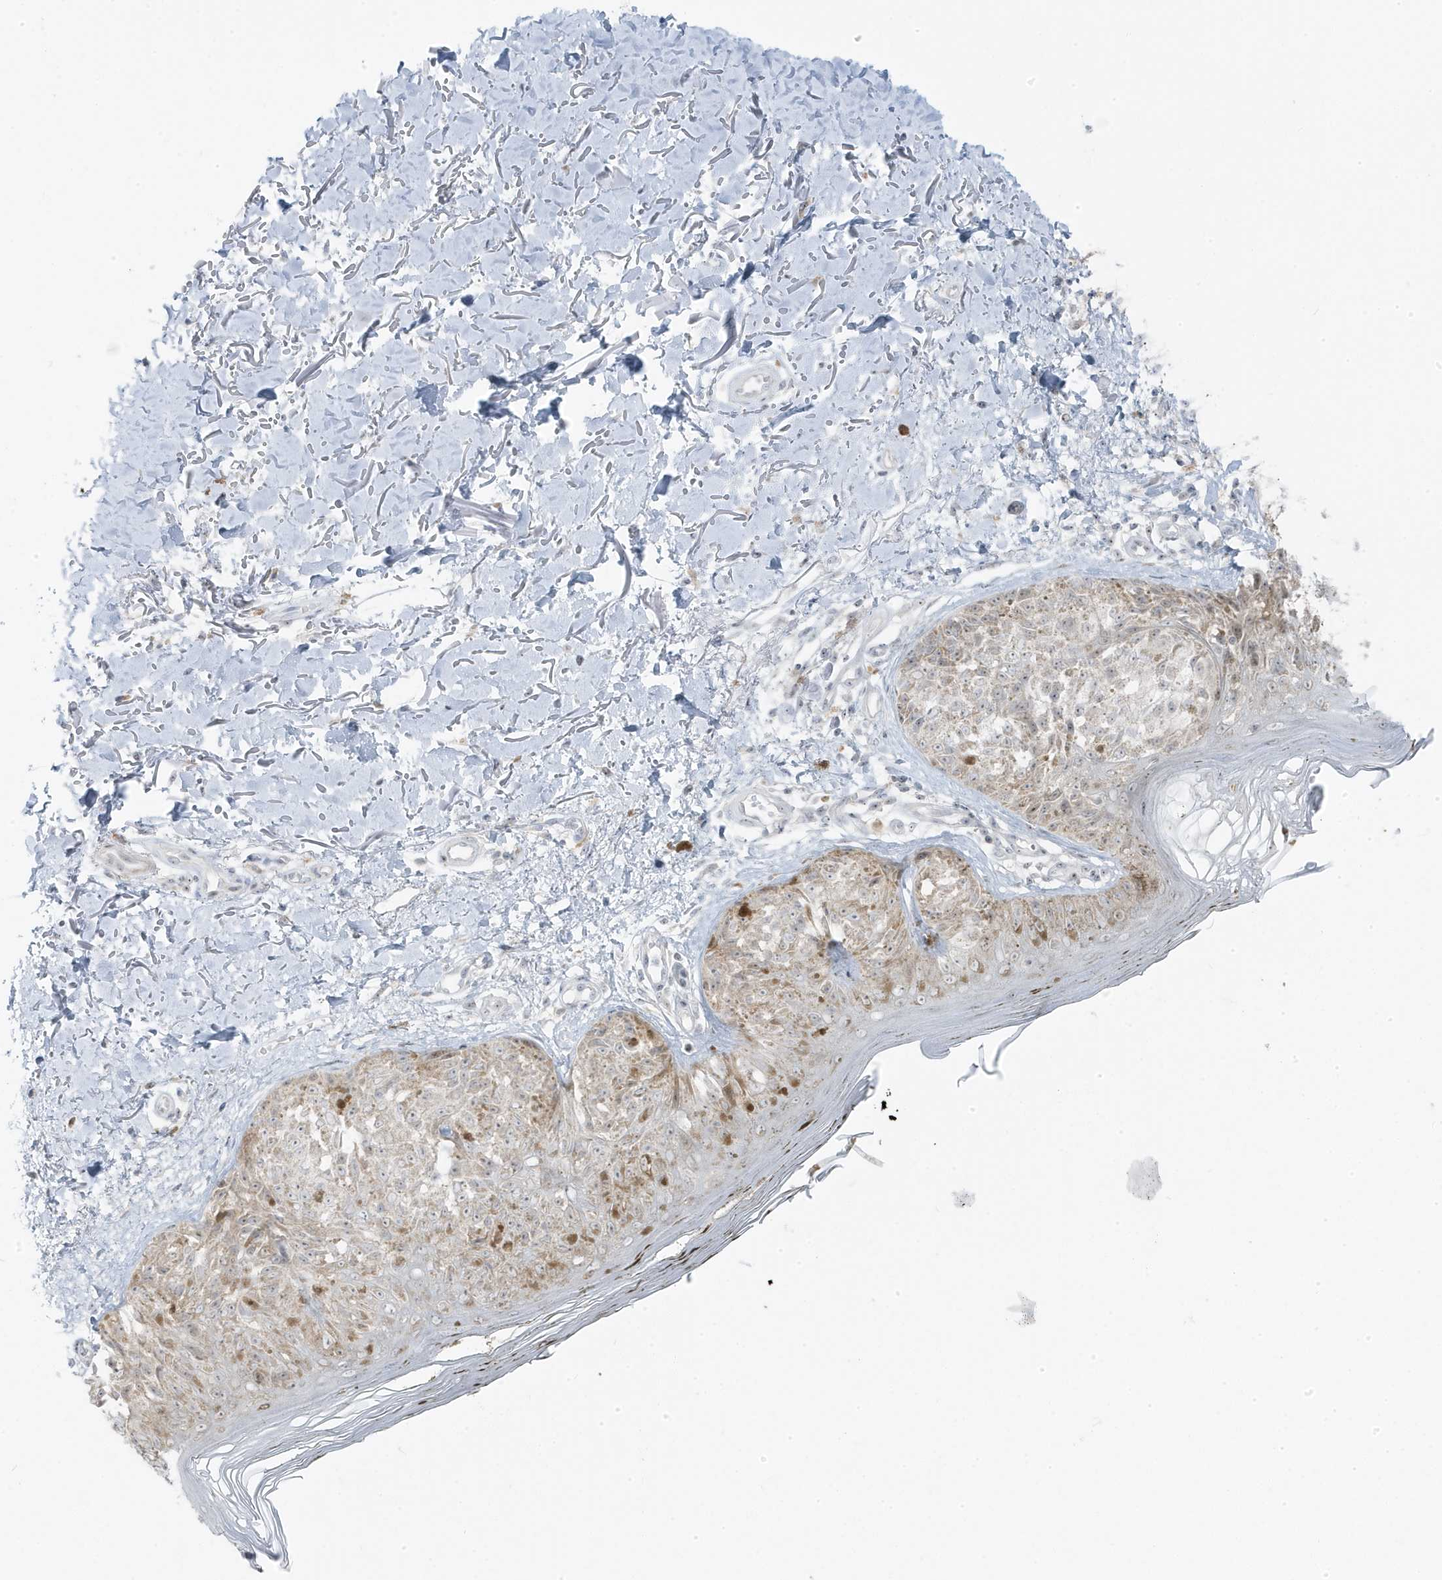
{"staining": {"intensity": "weak", "quantity": "<25%", "location": "cytoplasmic/membranous"}, "tissue": "melanoma", "cell_type": "Tumor cells", "image_type": "cancer", "snomed": [{"axis": "morphology", "description": "Malignant melanoma, NOS"}, {"axis": "topography", "description": "Skin"}], "caption": "High power microscopy histopathology image of an immunohistochemistry micrograph of melanoma, revealing no significant positivity in tumor cells.", "gene": "TSEN15", "patient": {"sex": "female", "age": 50}}